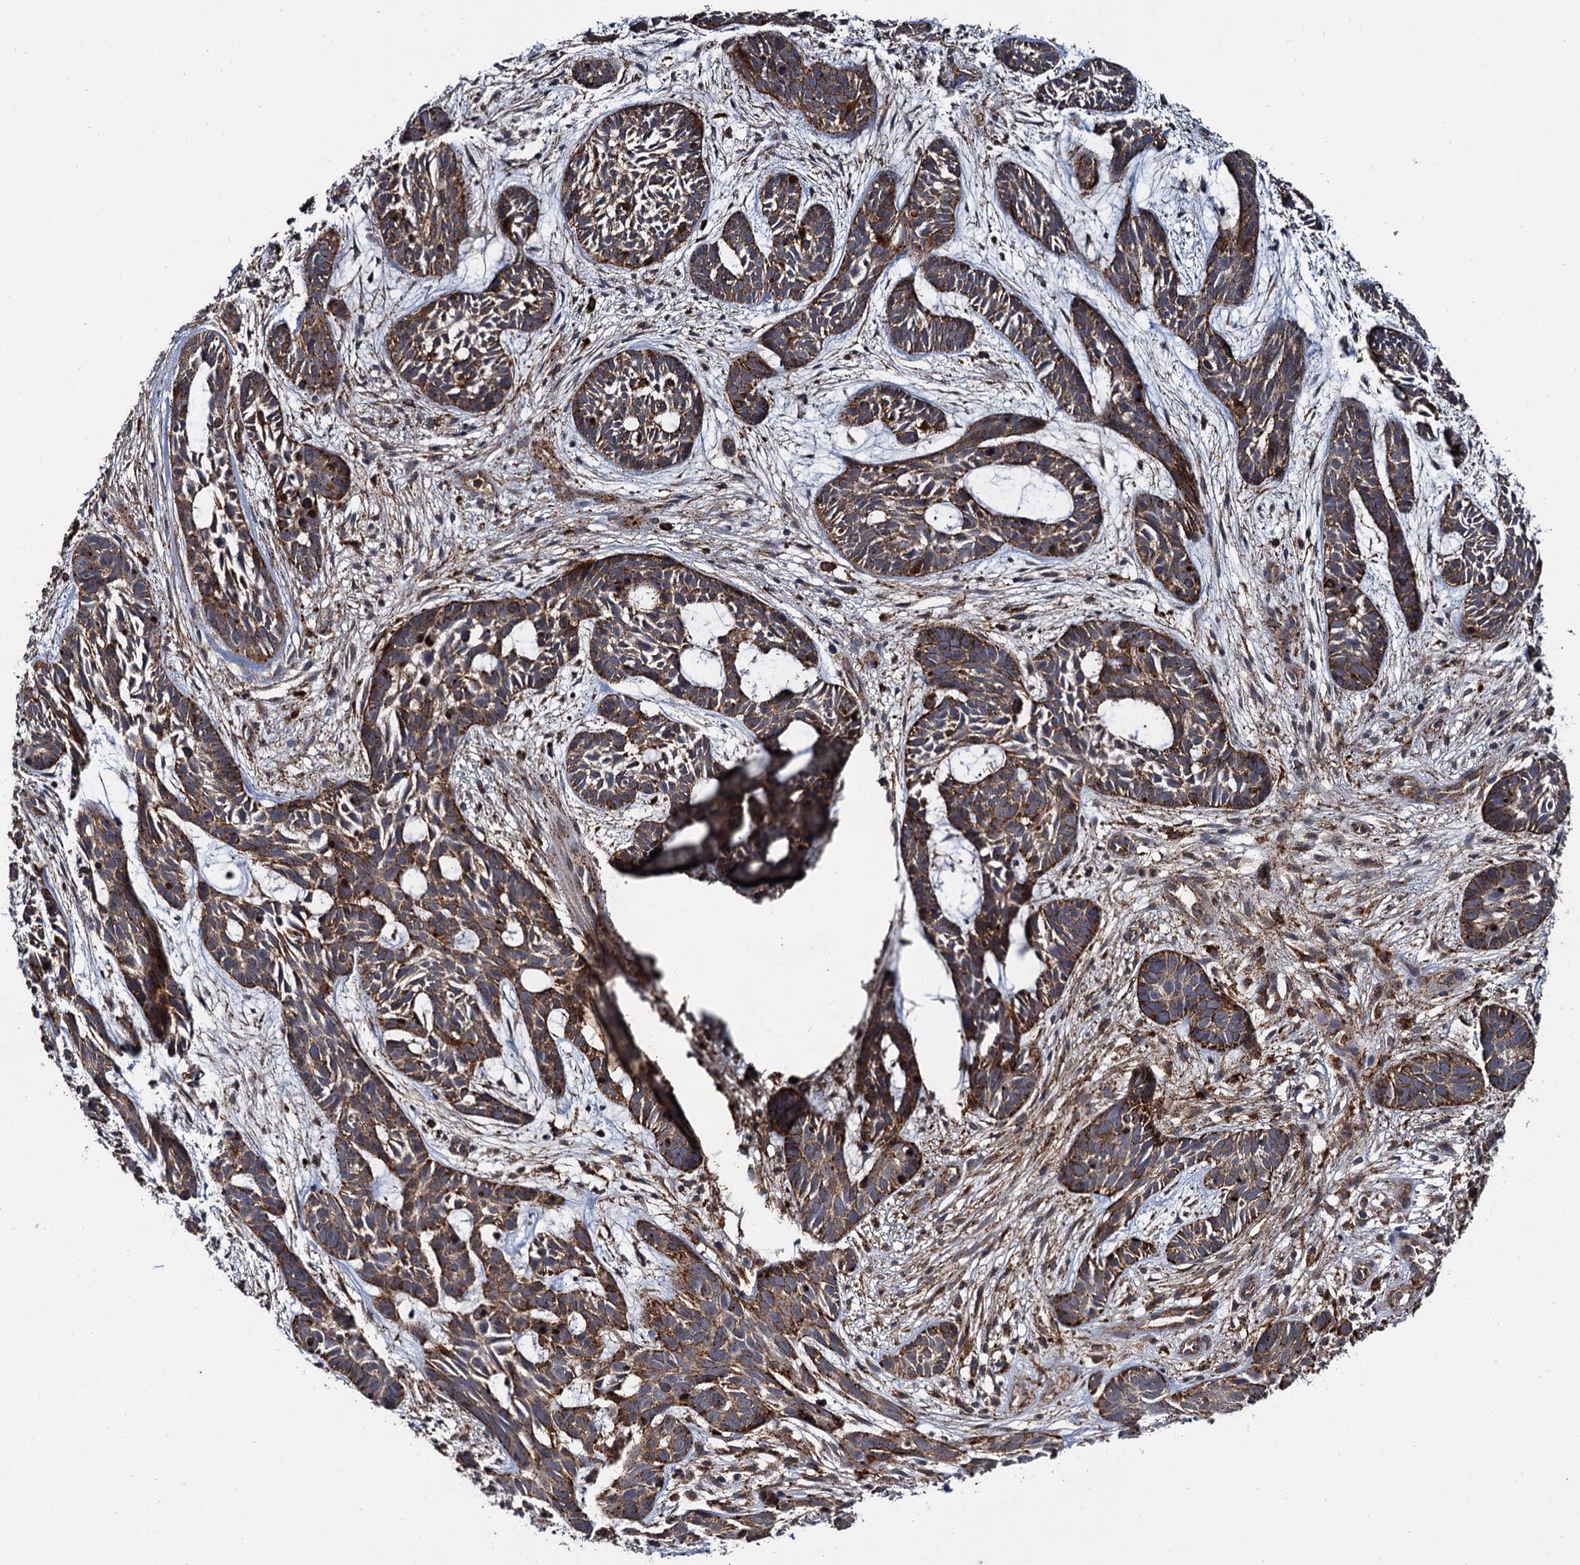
{"staining": {"intensity": "moderate", "quantity": ">75%", "location": "cytoplasmic/membranous"}, "tissue": "skin cancer", "cell_type": "Tumor cells", "image_type": "cancer", "snomed": [{"axis": "morphology", "description": "Basal cell carcinoma"}, {"axis": "topography", "description": "Skin"}], "caption": "A micrograph of skin basal cell carcinoma stained for a protein exhibits moderate cytoplasmic/membranous brown staining in tumor cells. Using DAB (brown) and hematoxylin (blue) stains, captured at high magnification using brightfield microscopy.", "gene": "GBA1", "patient": {"sex": "male", "age": 89}}